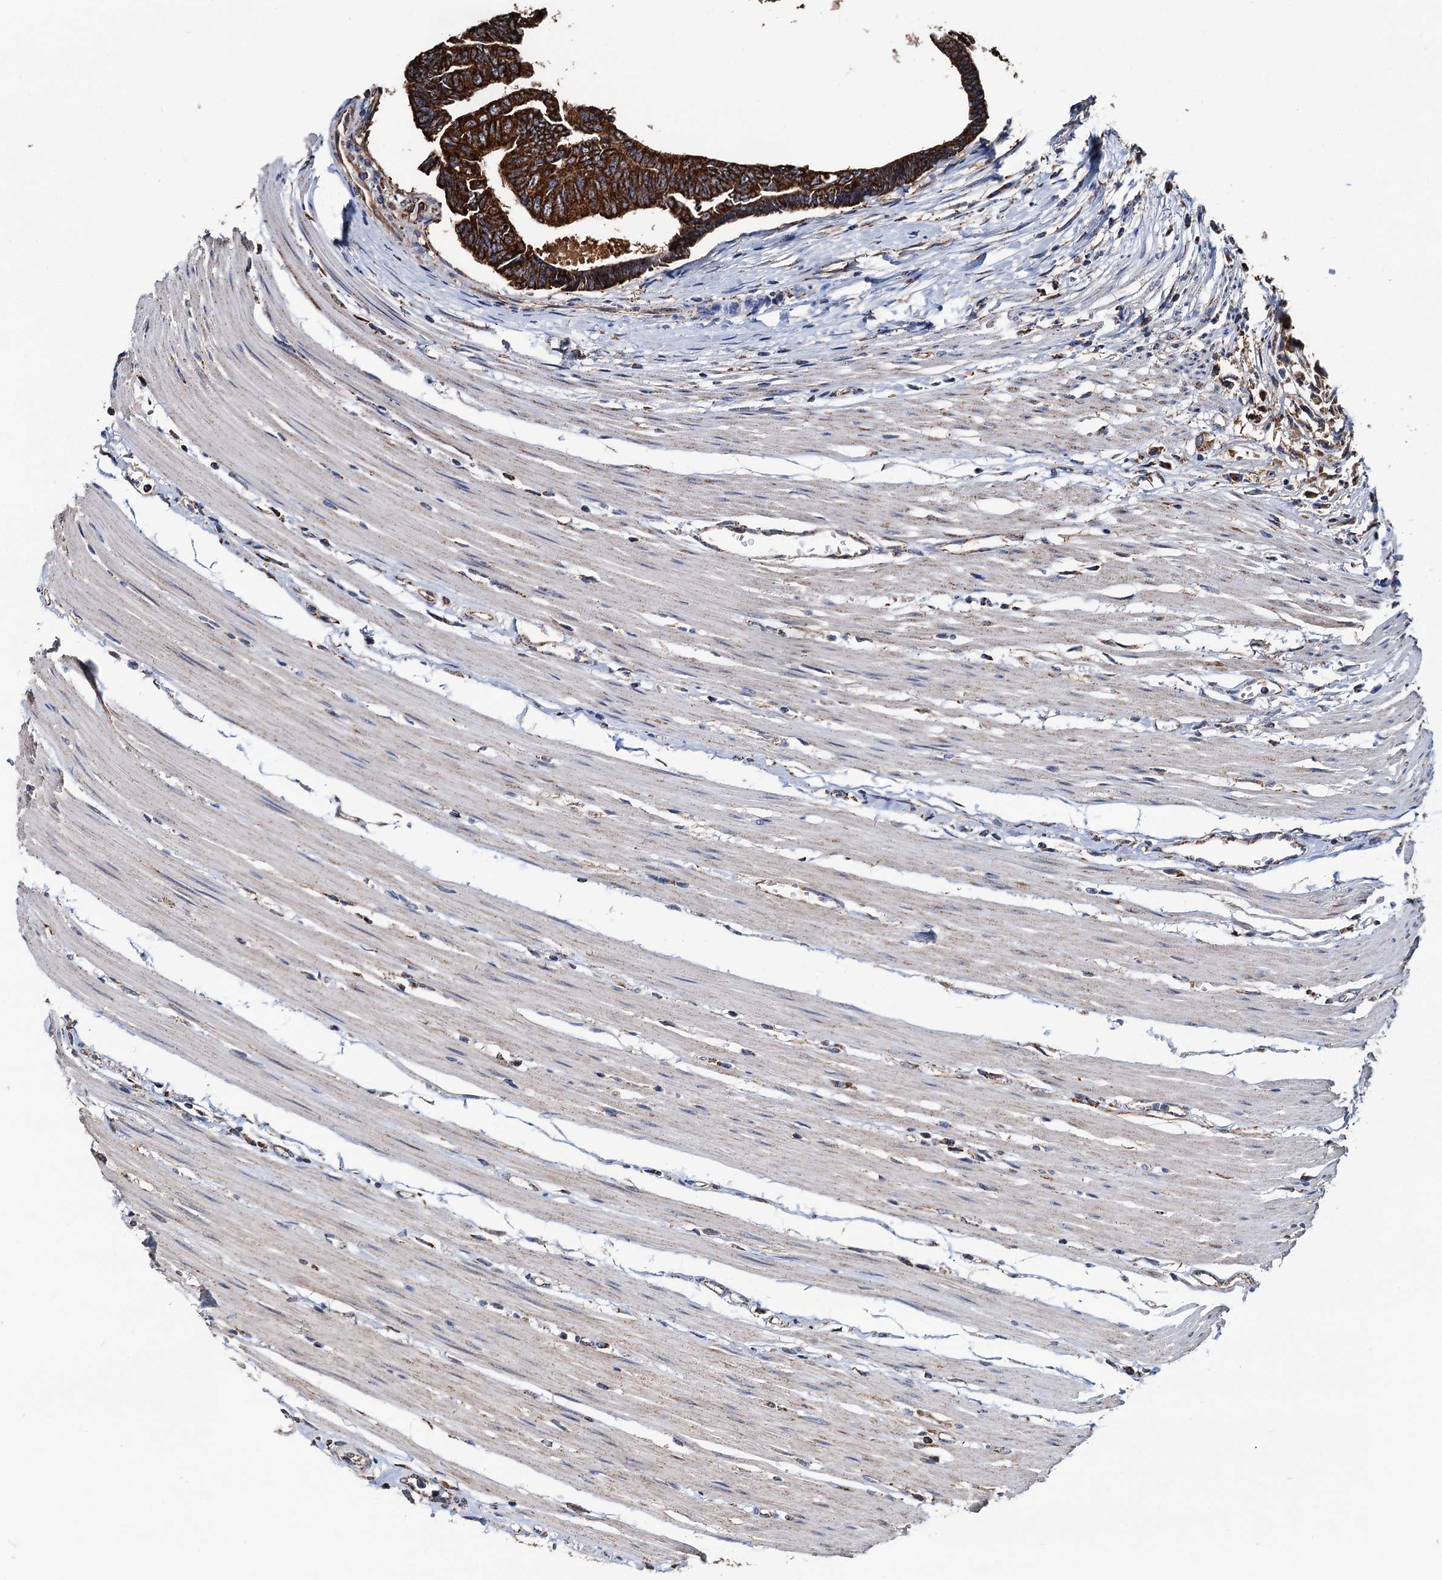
{"staining": {"intensity": "strong", "quantity": ">75%", "location": "cytoplasmic/membranous"}, "tissue": "colorectal cancer", "cell_type": "Tumor cells", "image_type": "cancer", "snomed": [{"axis": "morphology", "description": "Adenocarcinoma, NOS"}, {"axis": "topography", "description": "Rectum"}], "caption": "Protein analysis of colorectal adenocarcinoma tissue demonstrates strong cytoplasmic/membranous expression in approximately >75% of tumor cells.", "gene": "AAGAB", "patient": {"sex": "female", "age": 65}}